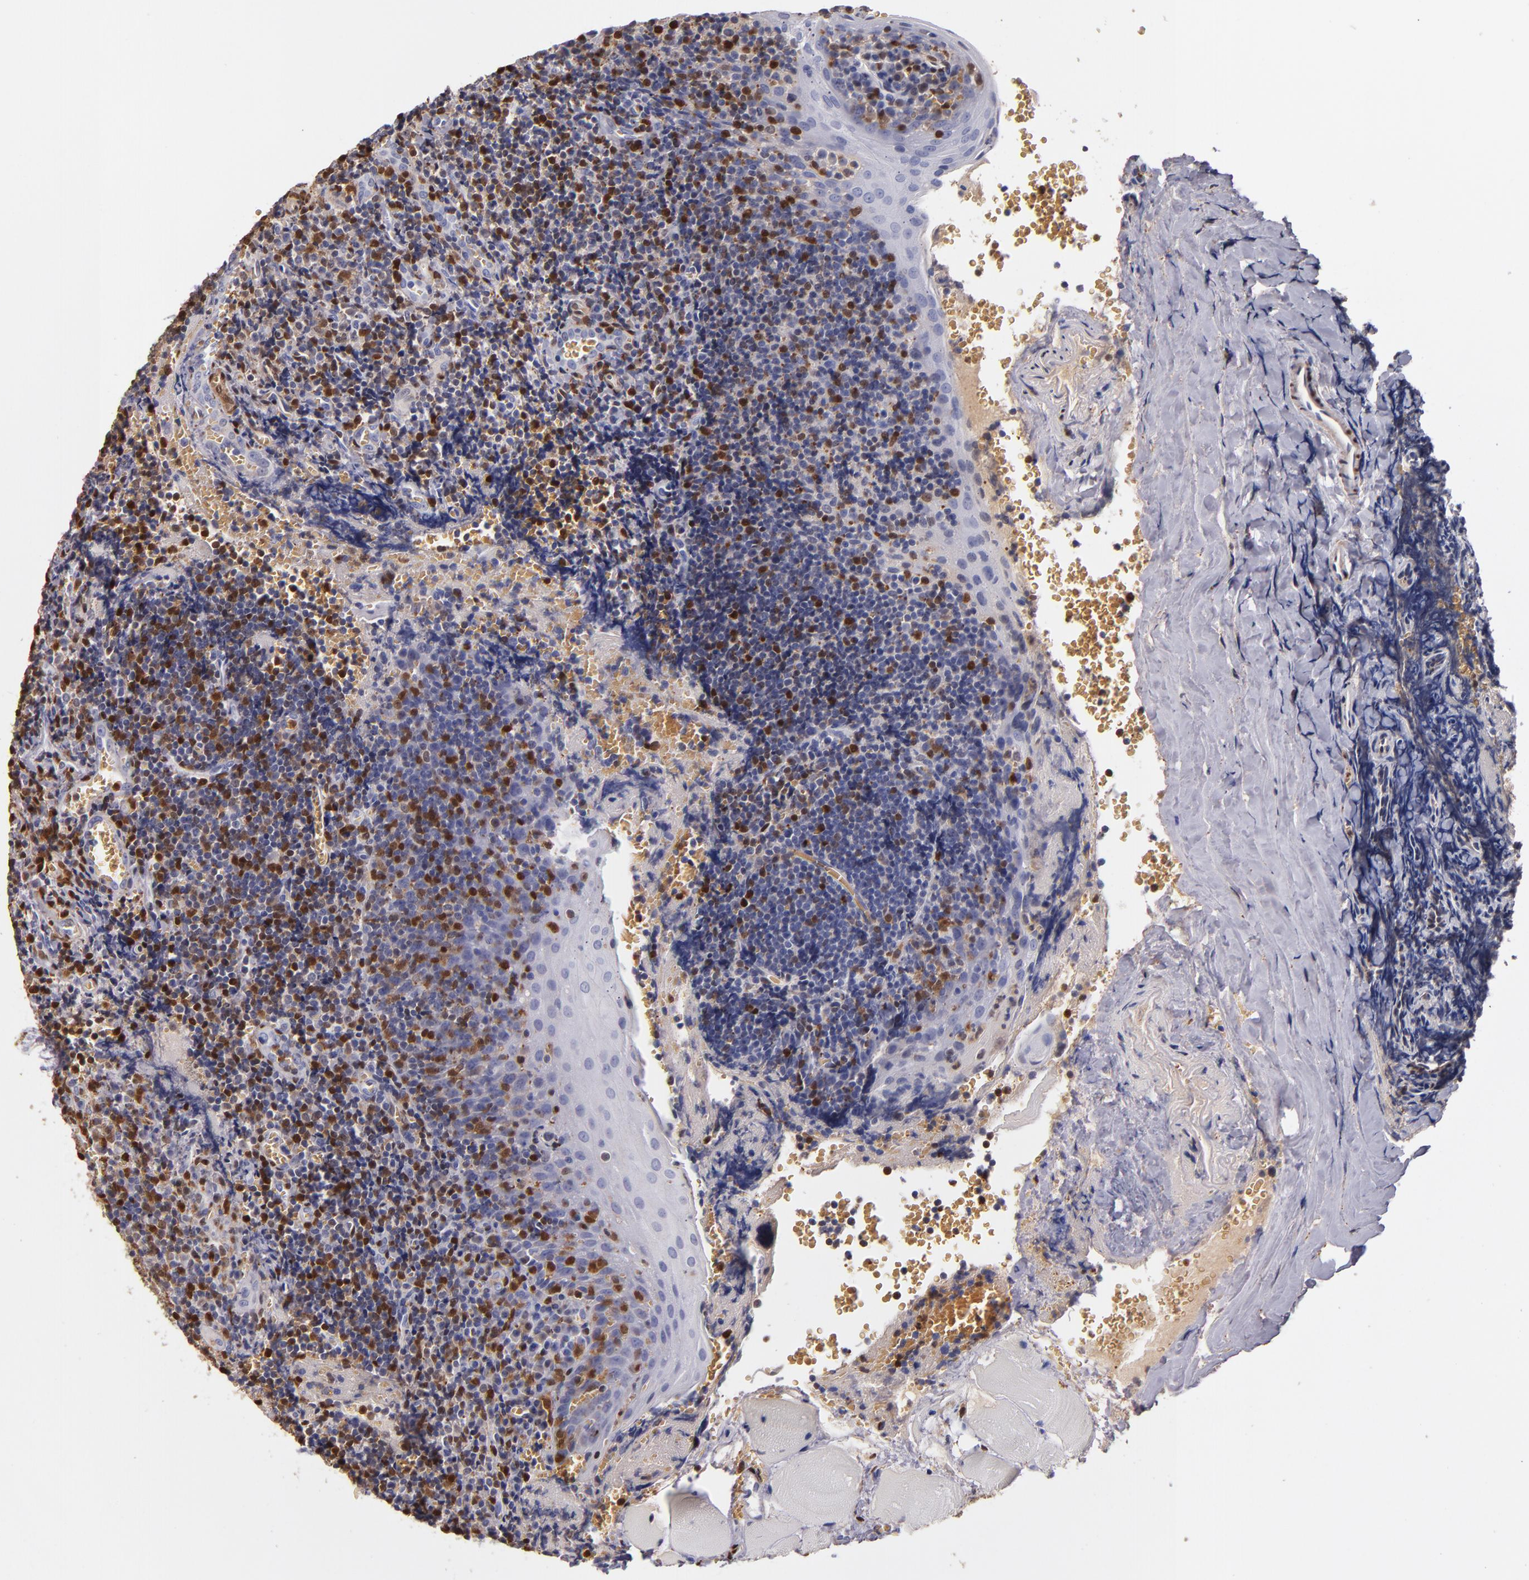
{"staining": {"intensity": "moderate", "quantity": "<25%", "location": "cytoplasmic/membranous,nuclear"}, "tissue": "tonsil", "cell_type": "Germinal center cells", "image_type": "normal", "snomed": [{"axis": "morphology", "description": "Normal tissue, NOS"}, {"axis": "topography", "description": "Tonsil"}], "caption": "Tonsil stained with DAB (3,3'-diaminobenzidine) immunohistochemistry exhibits low levels of moderate cytoplasmic/membranous,nuclear staining in about <25% of germinal center cells. The protein is stained brown, and the nuclei are stained in blue (DAB (3,3'-diaminobenzidine) IHC with brightfield microscopy, high magnification).", "gene": "S100A4", "patient": {"sex": "male", "age": 20}}